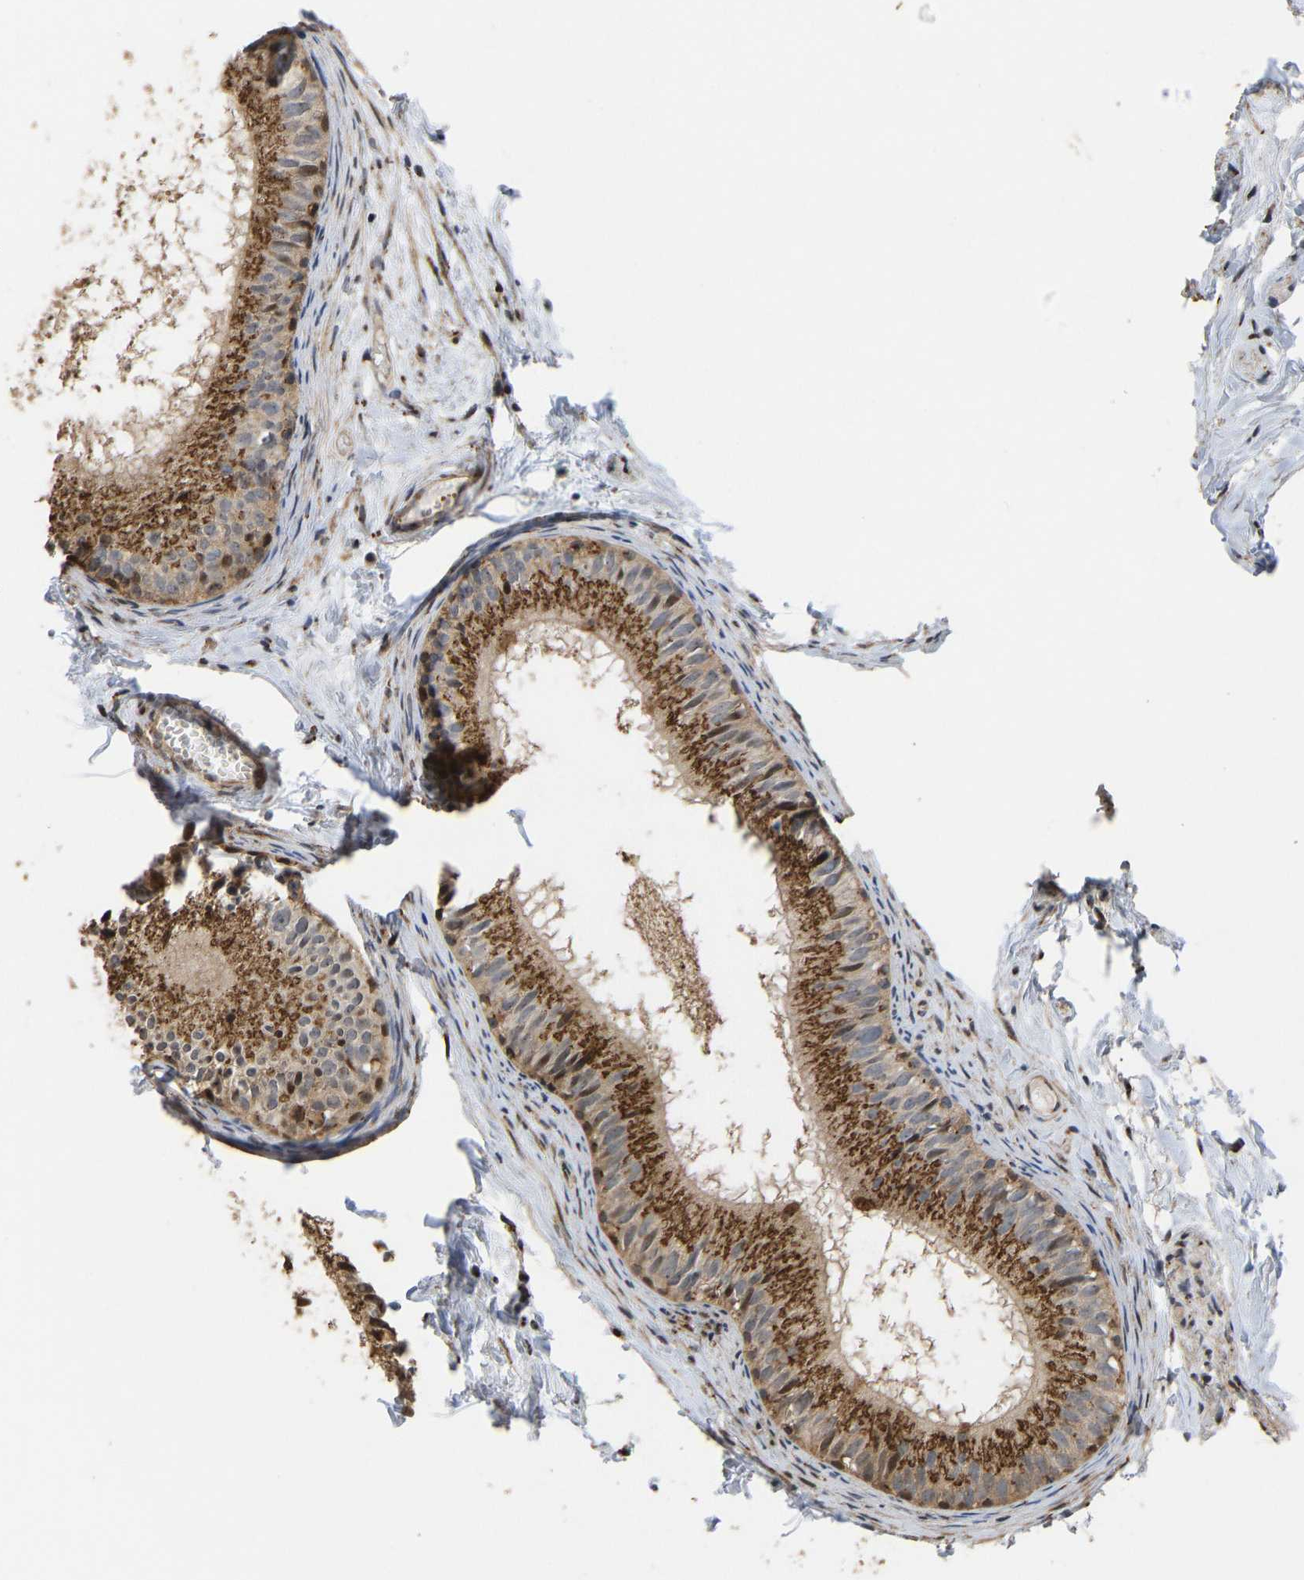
{"staining": {"intensity": "strong", "quantity": ">75%", "location": "cytoplasmic/membranous"}, "tissue": "epididymis", "cell_type": "Glandular cells", "image_type": "normal", "snomed": [{"axis": "morphology", "description": "Normal tissue, NOS"}, {"axis": "topography", "description": "Epididymis"}], "caption": "Immunohistochemistry (IHC) of normal epididymis shows high levels of strong cytoplasmic/membranous staining in approximately >75% of glandular cells.", "gene": "YIPF4", "patient": {"sex": "male", "age": 46}}